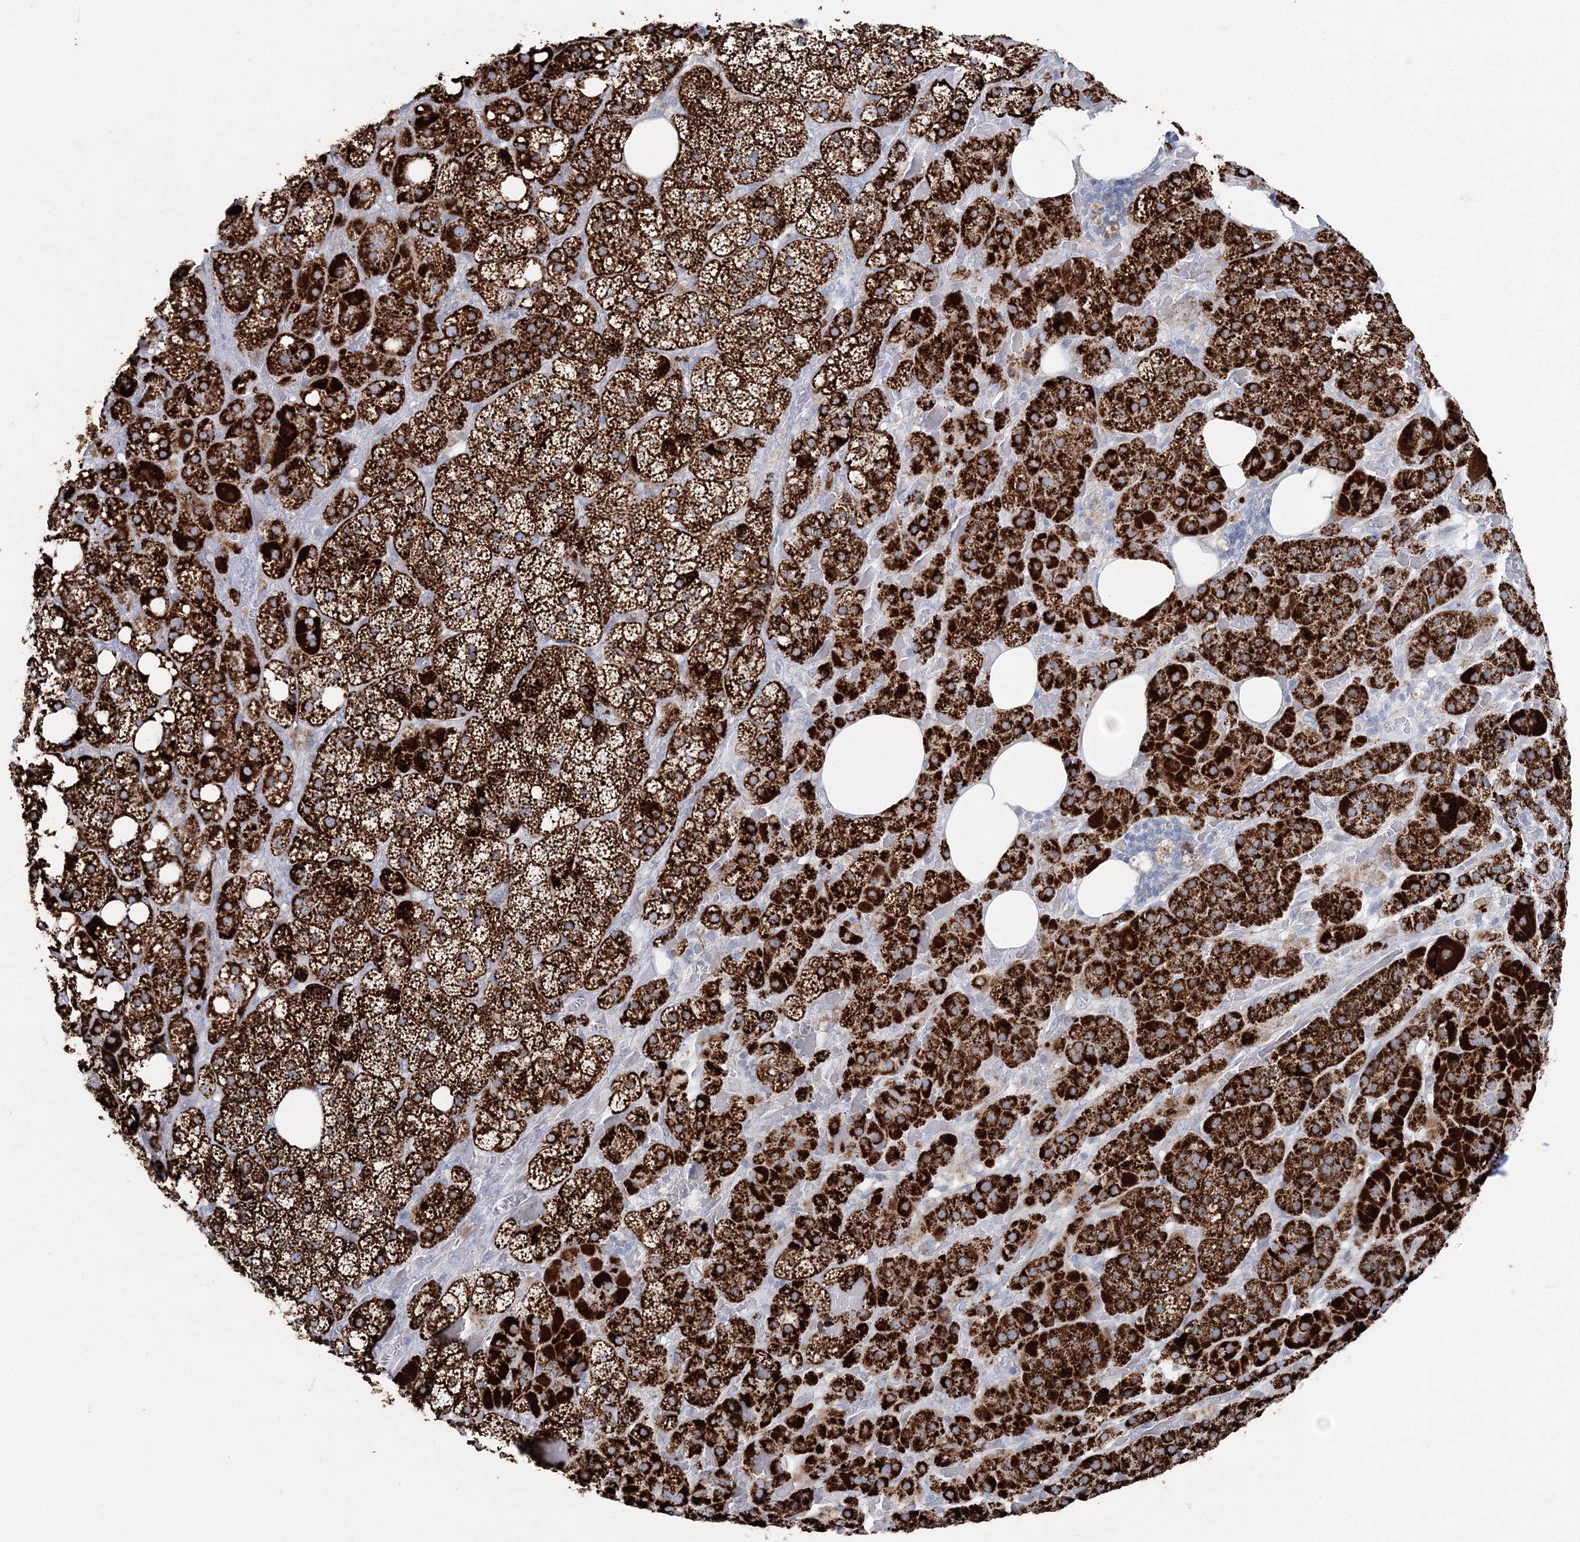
{"staining": {"intensity": "strong", "quantity": ">75%", "location": "cytoplasmic/membranous"}, "tissue": "adrenal gland", "cell_type": "Glandular cells", "image_type": "normal", "snomed": [{"axis": "morphology", "description": "Normal tissue, NOS"}, {"axis": "topography", "description": "Adrenal gland"}], "caption": "Protein staining by immunohistochemistry (IHC) demonstrates strong cytoplasmic/membranous staining in approximately >75% of glandular cells in unremarkable adrenal gland.", "gene": "HIBCH", "patient": {"sex": "female", "age": 59}}